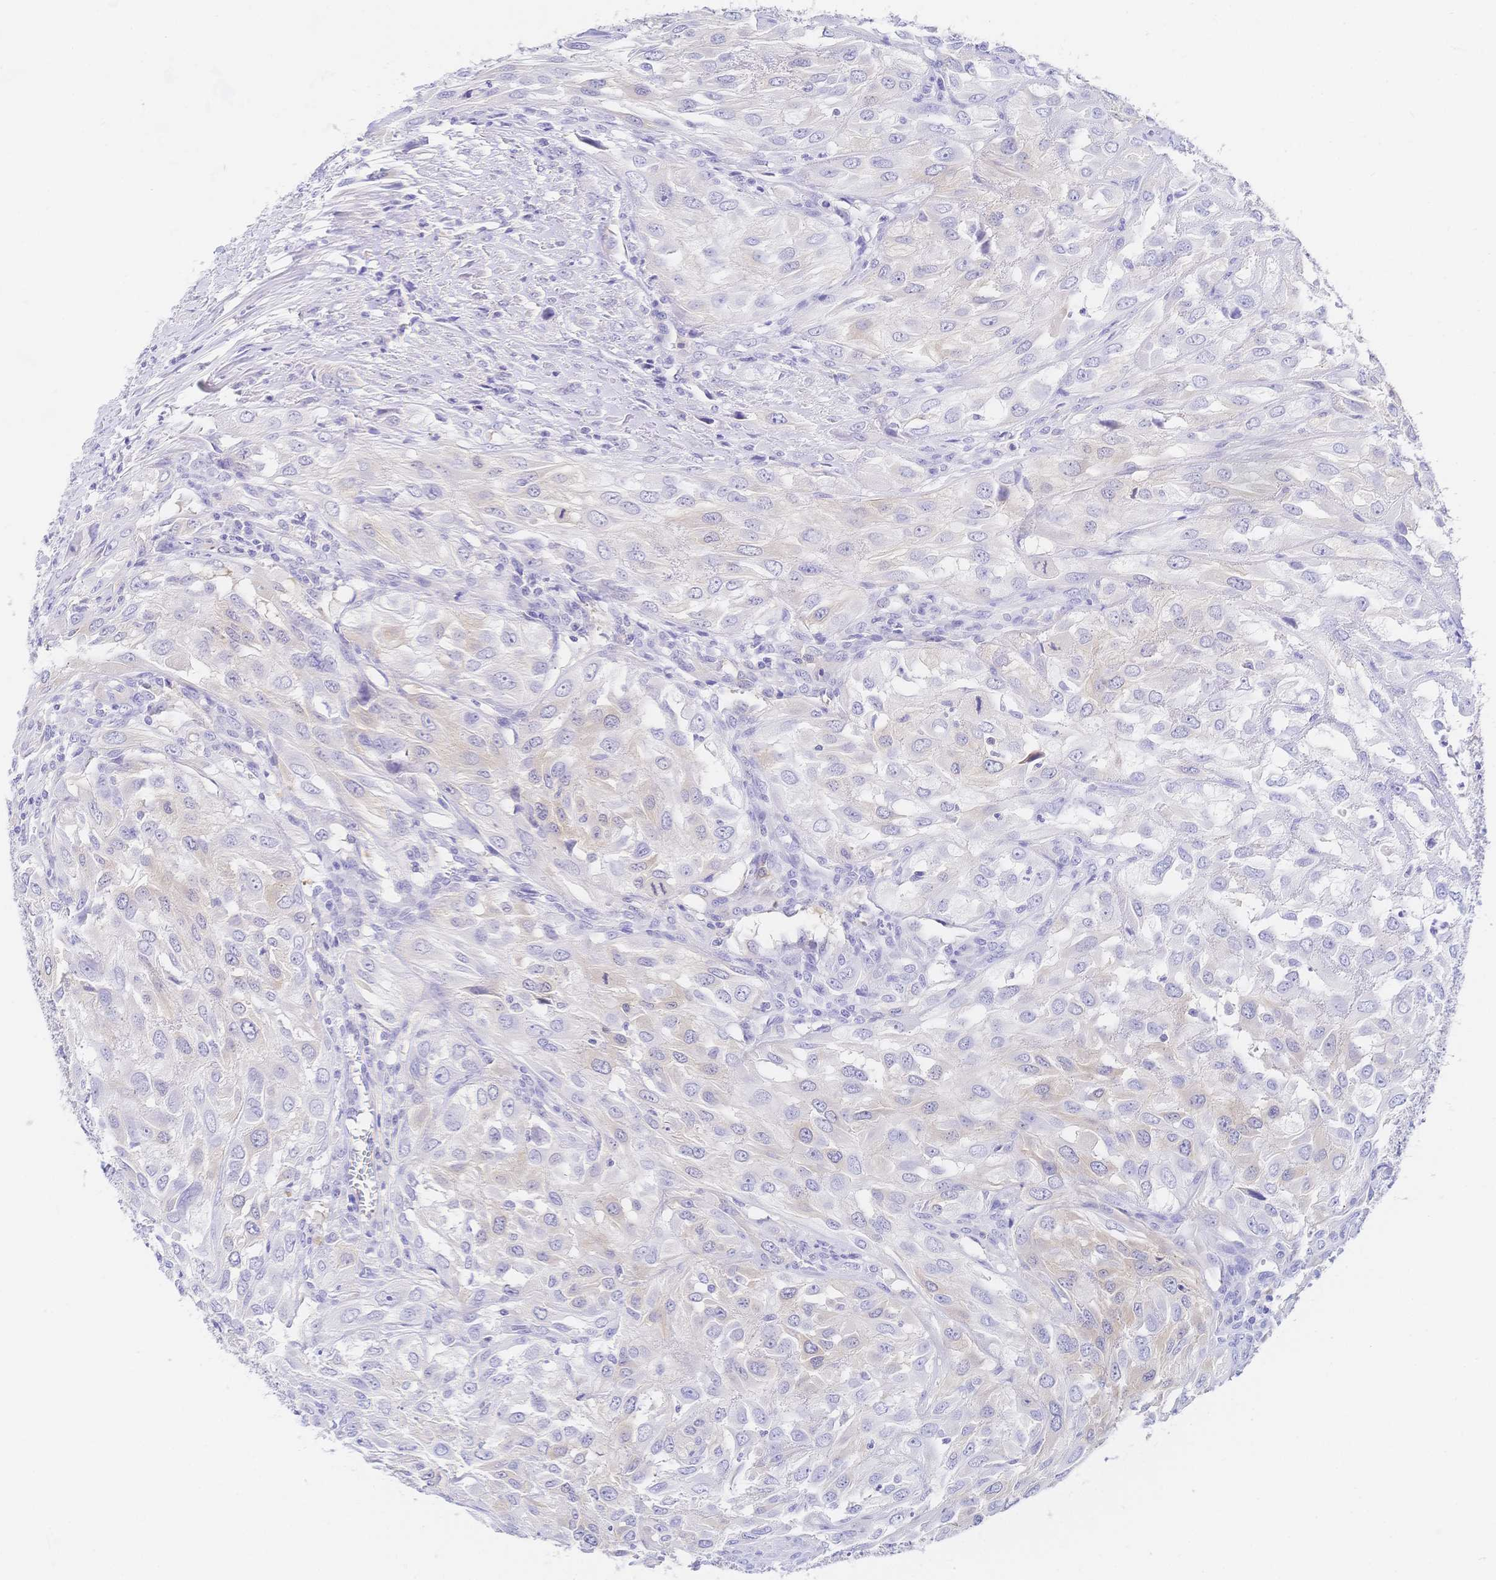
{"staining": {"intensity": "weak", "quantity": "<25%", "location": "cytoplasmic/membranous"}, "tissue": "urothelial cancer", "cell_type": "Tumor cells", "image_type": "cancer", "snomed": [{"axis": "morphology", "description": "Urothelial carcinoma, High grade"}, {"axis": "topography", "description": "Urinary bladder"}], "caption": "Immunohistochemistry (IHC) image of neoplastic tissue: urothelial cancer stained with DAB displays no significant protein staining in tumor cells.", "gene": "RRM1", "patient": {"sex": "male", "age": 67}}